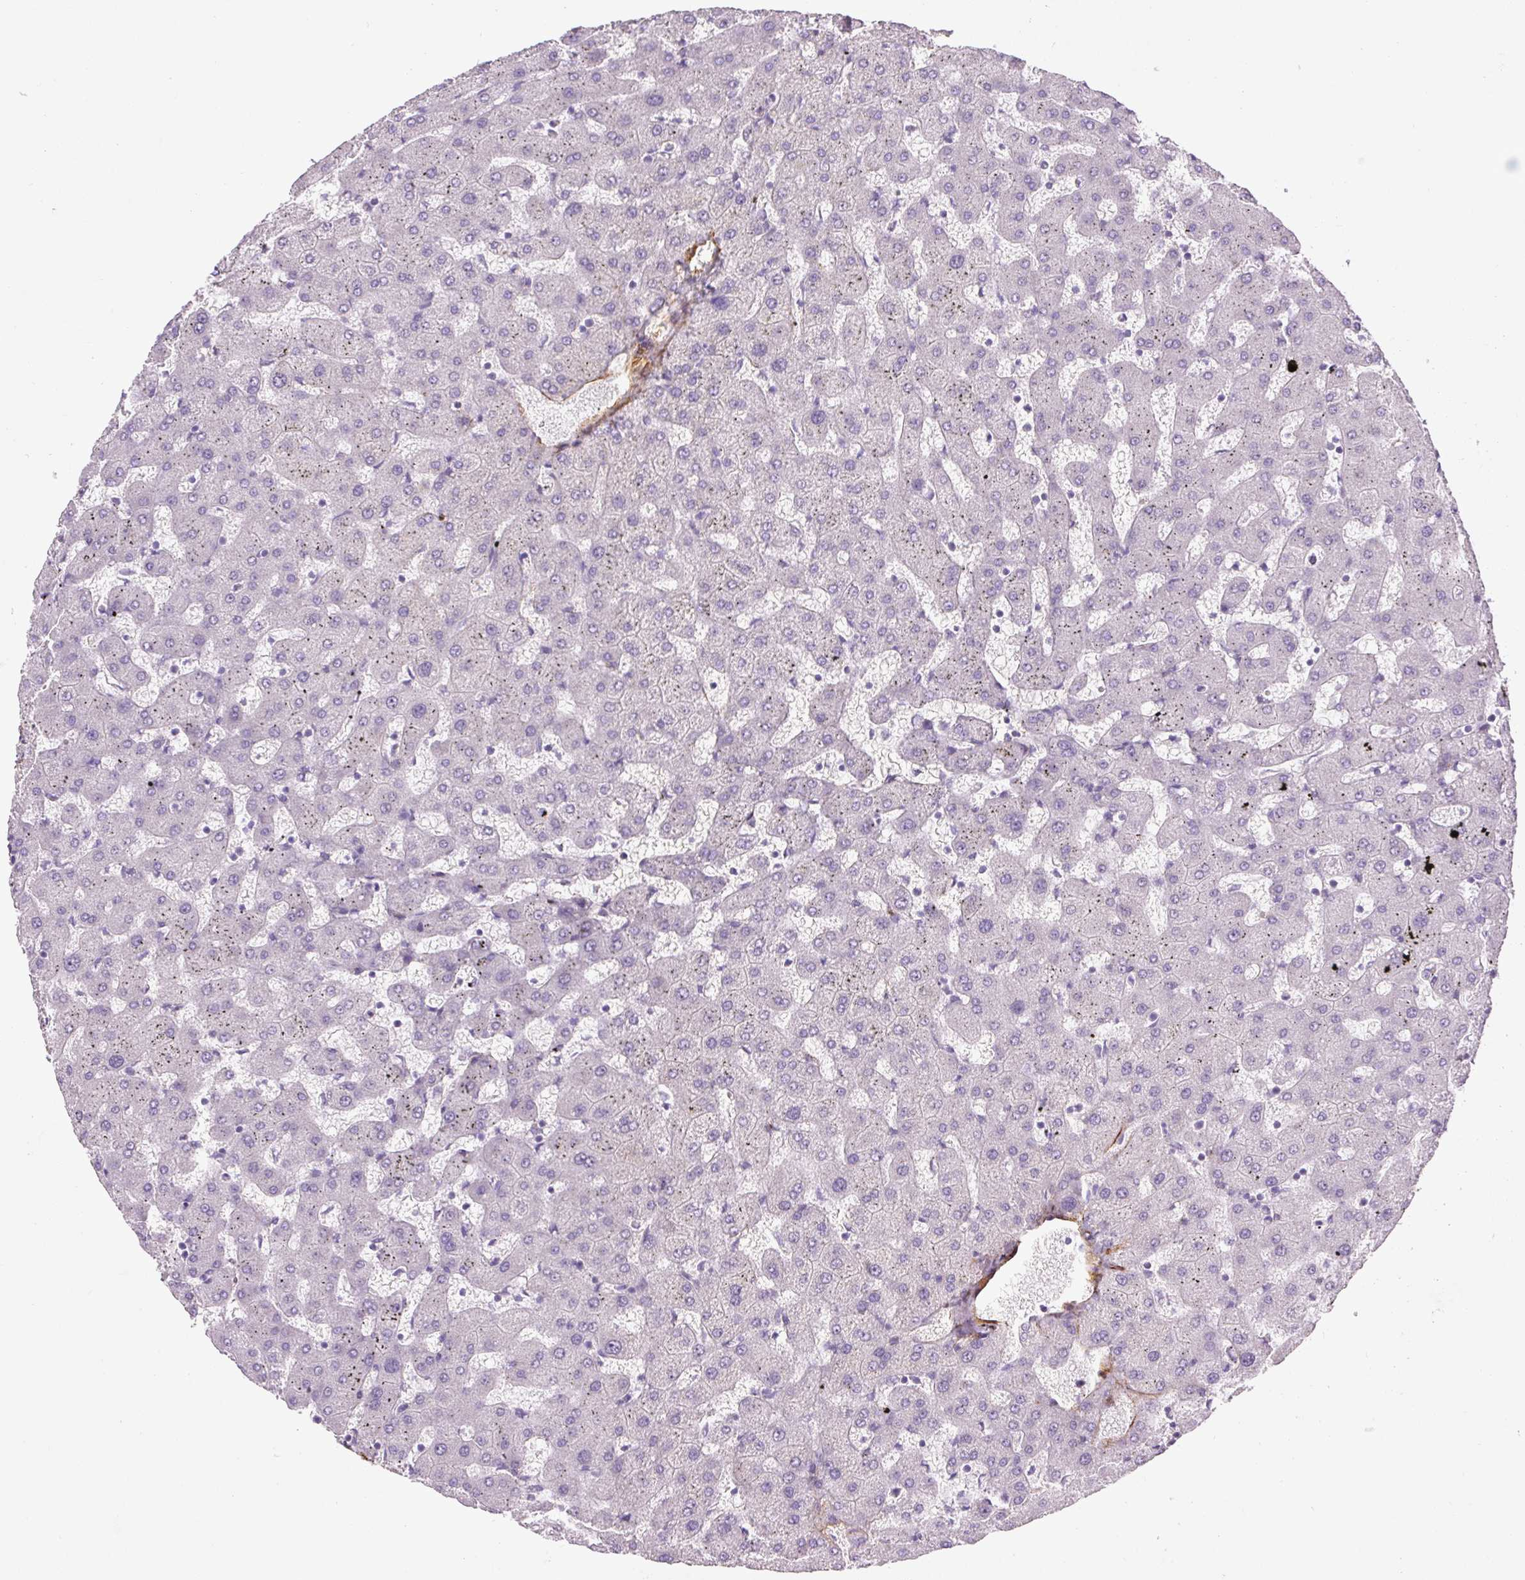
{"staining": {"intensity": "negative", "quantity": "none", "location": "none"}, "tissue": "liver", "cell_type": "Cholangiocytes", "image_type": "normal", "snomed": [{"axis": "morphology", "description": "Normal tissue, NOS"}, {"axis": "topography", "description": "Liver"}], "caption": "A high-resolution micrograph shows immunohistochemistry (IHC) staining of unremarkable liver, which exhibits no significant staining in cholangiocytes.", "gene": "FBN1", "patient": {"sex": "female", "age": 63}}